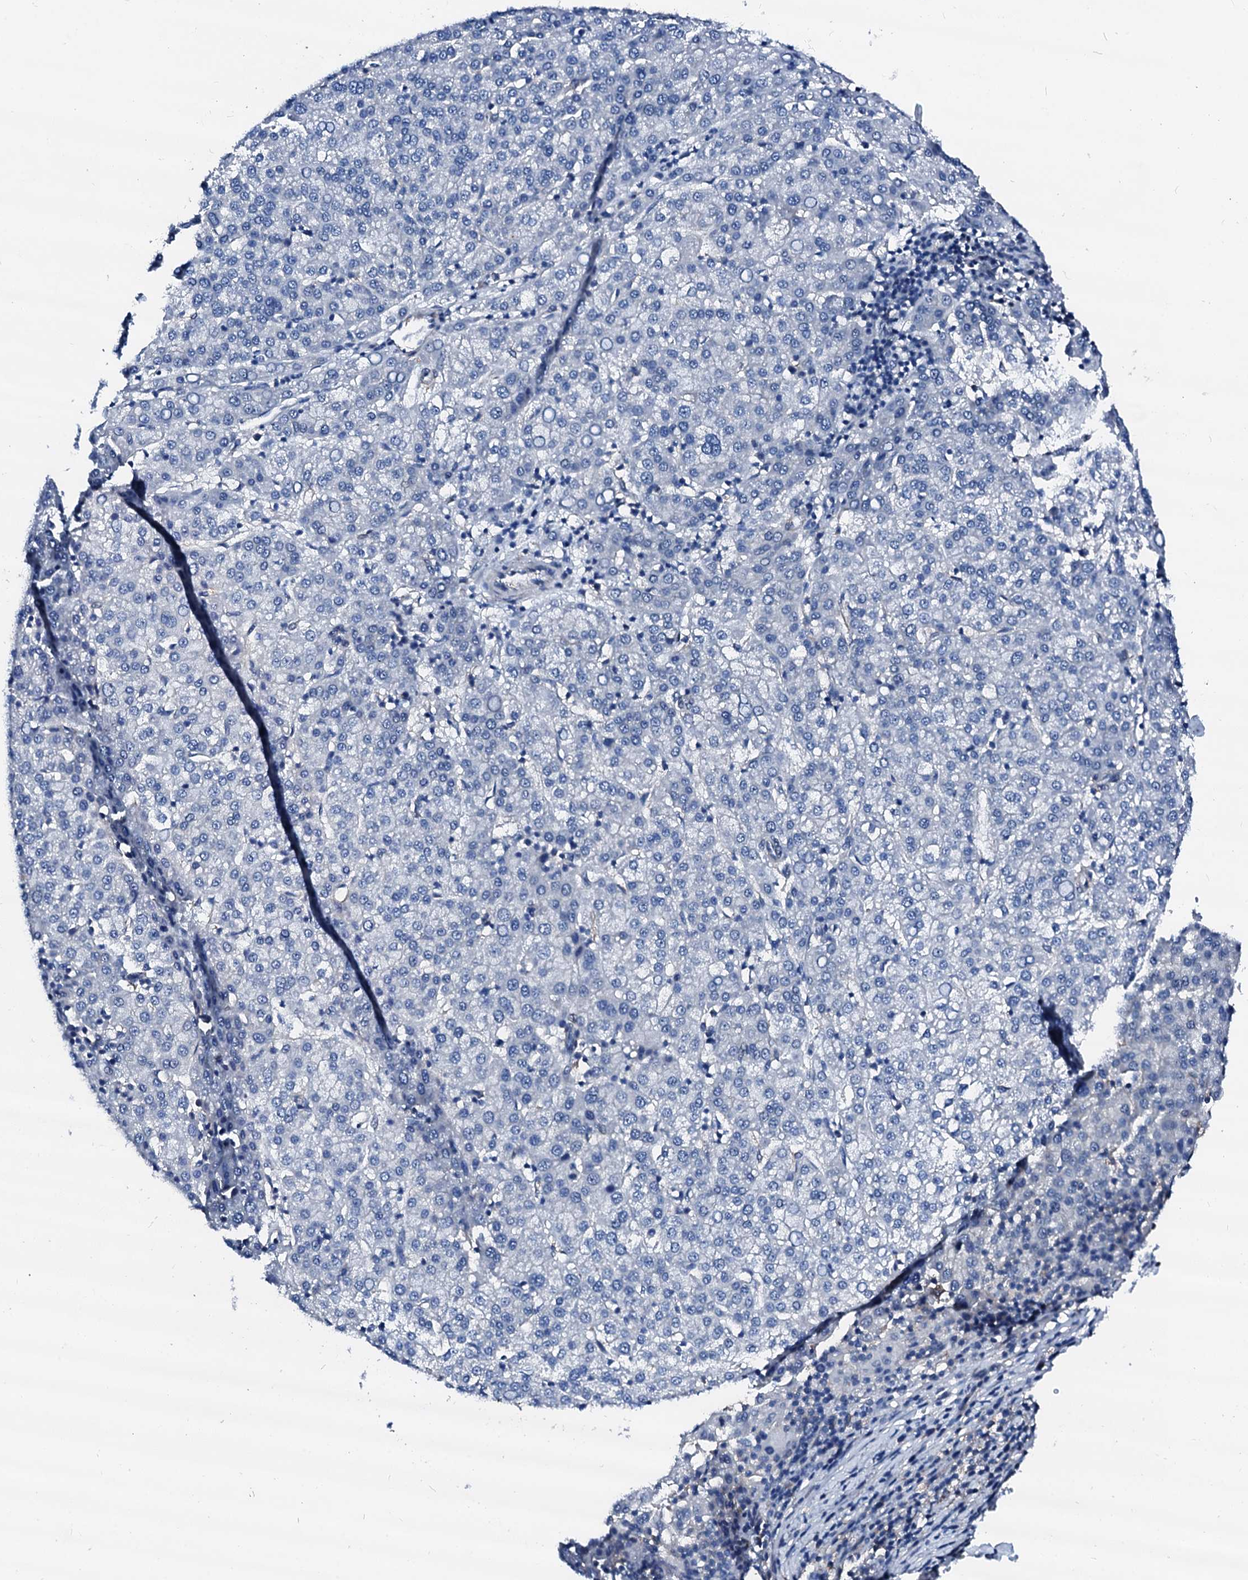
{"staining": {"intensity": "negative", "quantity": "none", "location": "none"}, "tissue": "liver cancer", "cell_type": "Tumor cells", "image_type": "cancer", "snomed": [{"axis": "morphology", "description": "Carcinoma, Hepatocellular, NOS"}, {"axis": "topography", "description": "Liver"}], "caption": "Hepatocellular carcinoma (liver) was stained to show a protein in brown. There is no significant positivity in tumor cells.", "gene": "CSN2", "patient": {"sex": "female", "age": 58}}